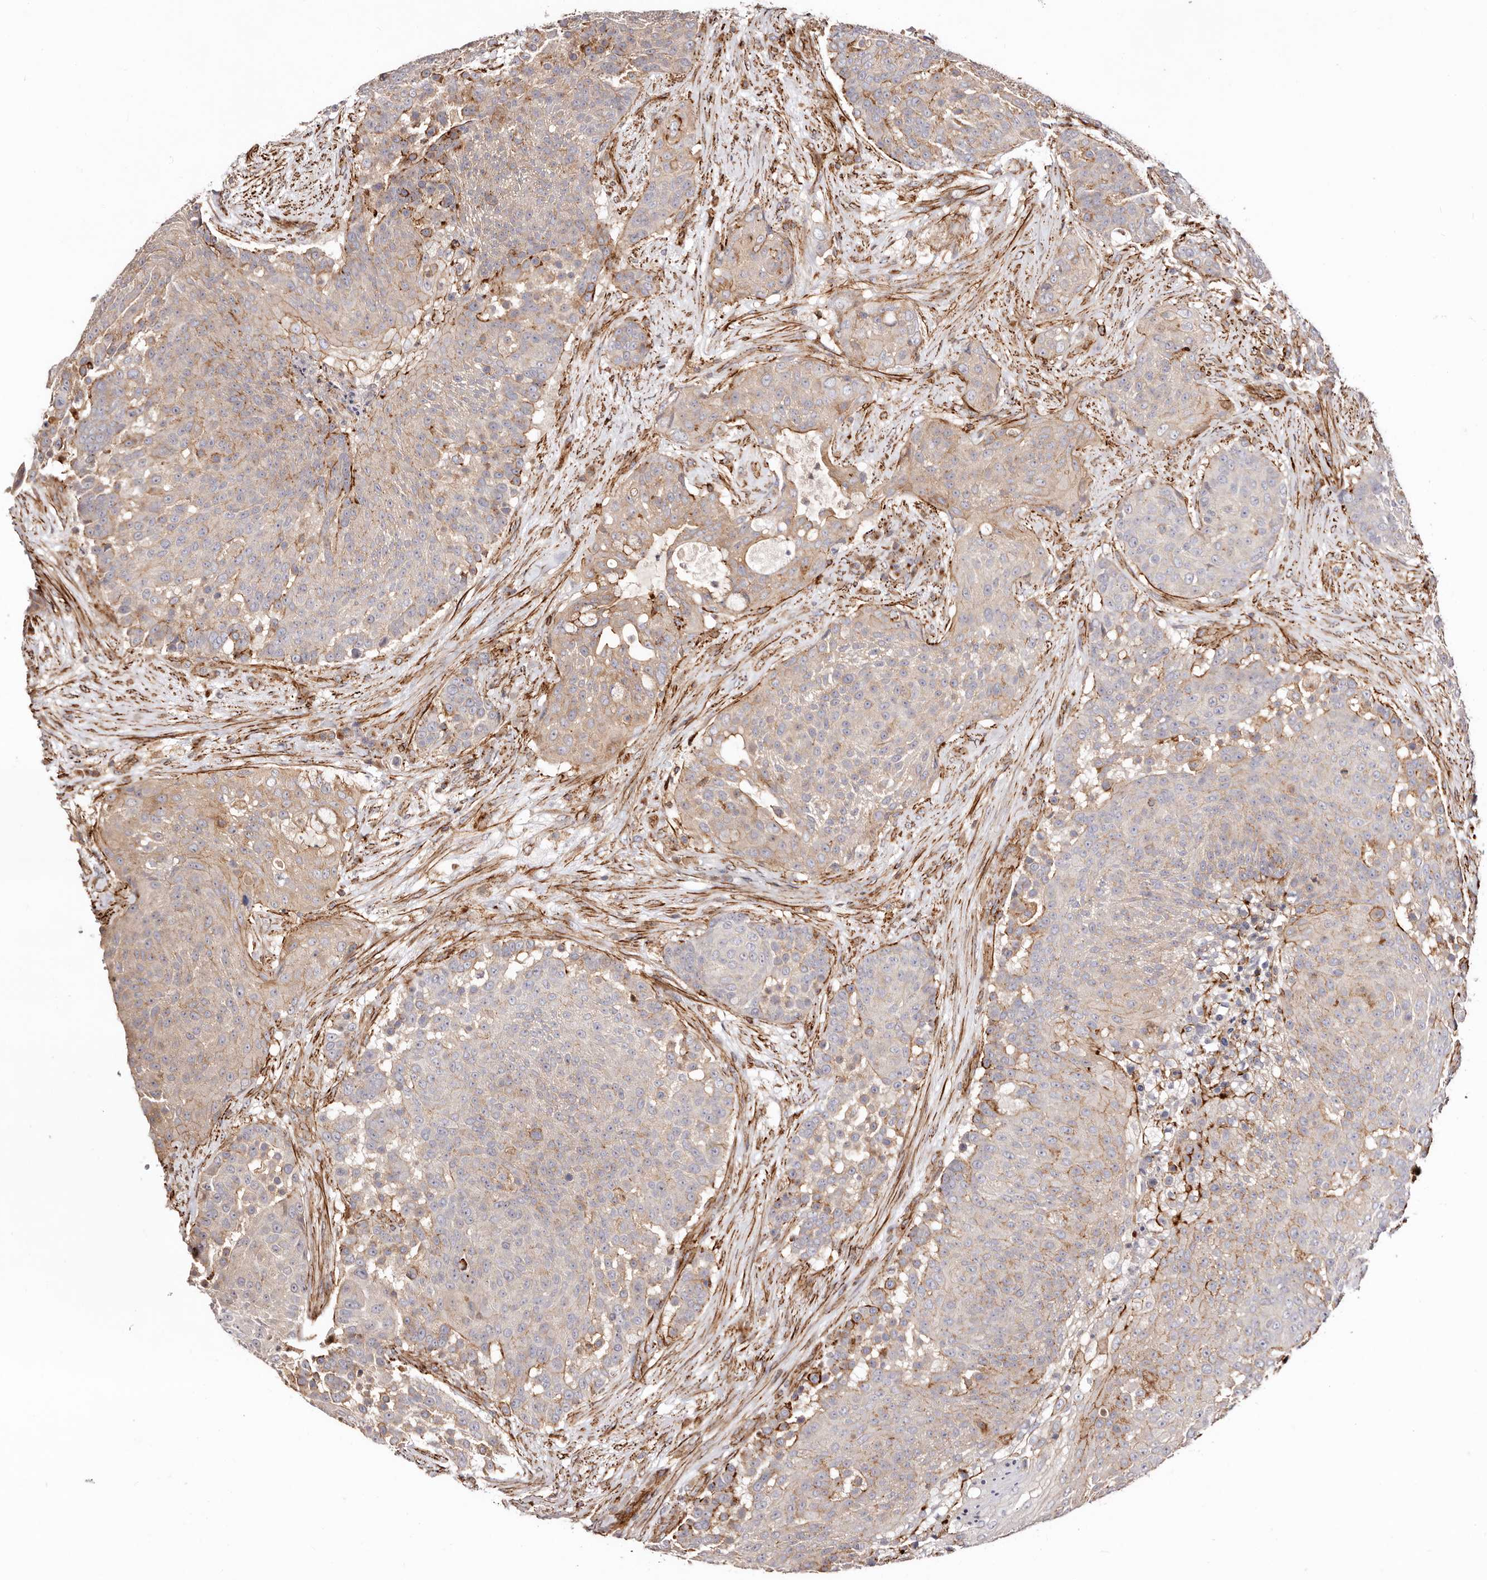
{"staining": {"intensity": "weak", "quantity": "25%-75%", "location": "cytoplasmic/membranous"}, "tissue": "urothelial cancer", "cell_type": "Tumor cells", "image_type": "cancer", "snomed": [{"axis": "morphology", "description": "Urothelial carcinoma, High grade"}, {"axis": "topography", "description": "Urinary bladder"}], "caption": "A high-resolution micrograph shows immunohistochemistry (IHC) staining of urothelial carcinoma (high-grade), which exhibits weak cytoplasmic/membranous expression in about 25%-75% of tumor cells.", "gene": "PTPN22", "patient": {"sex": "female", "age": 63}}